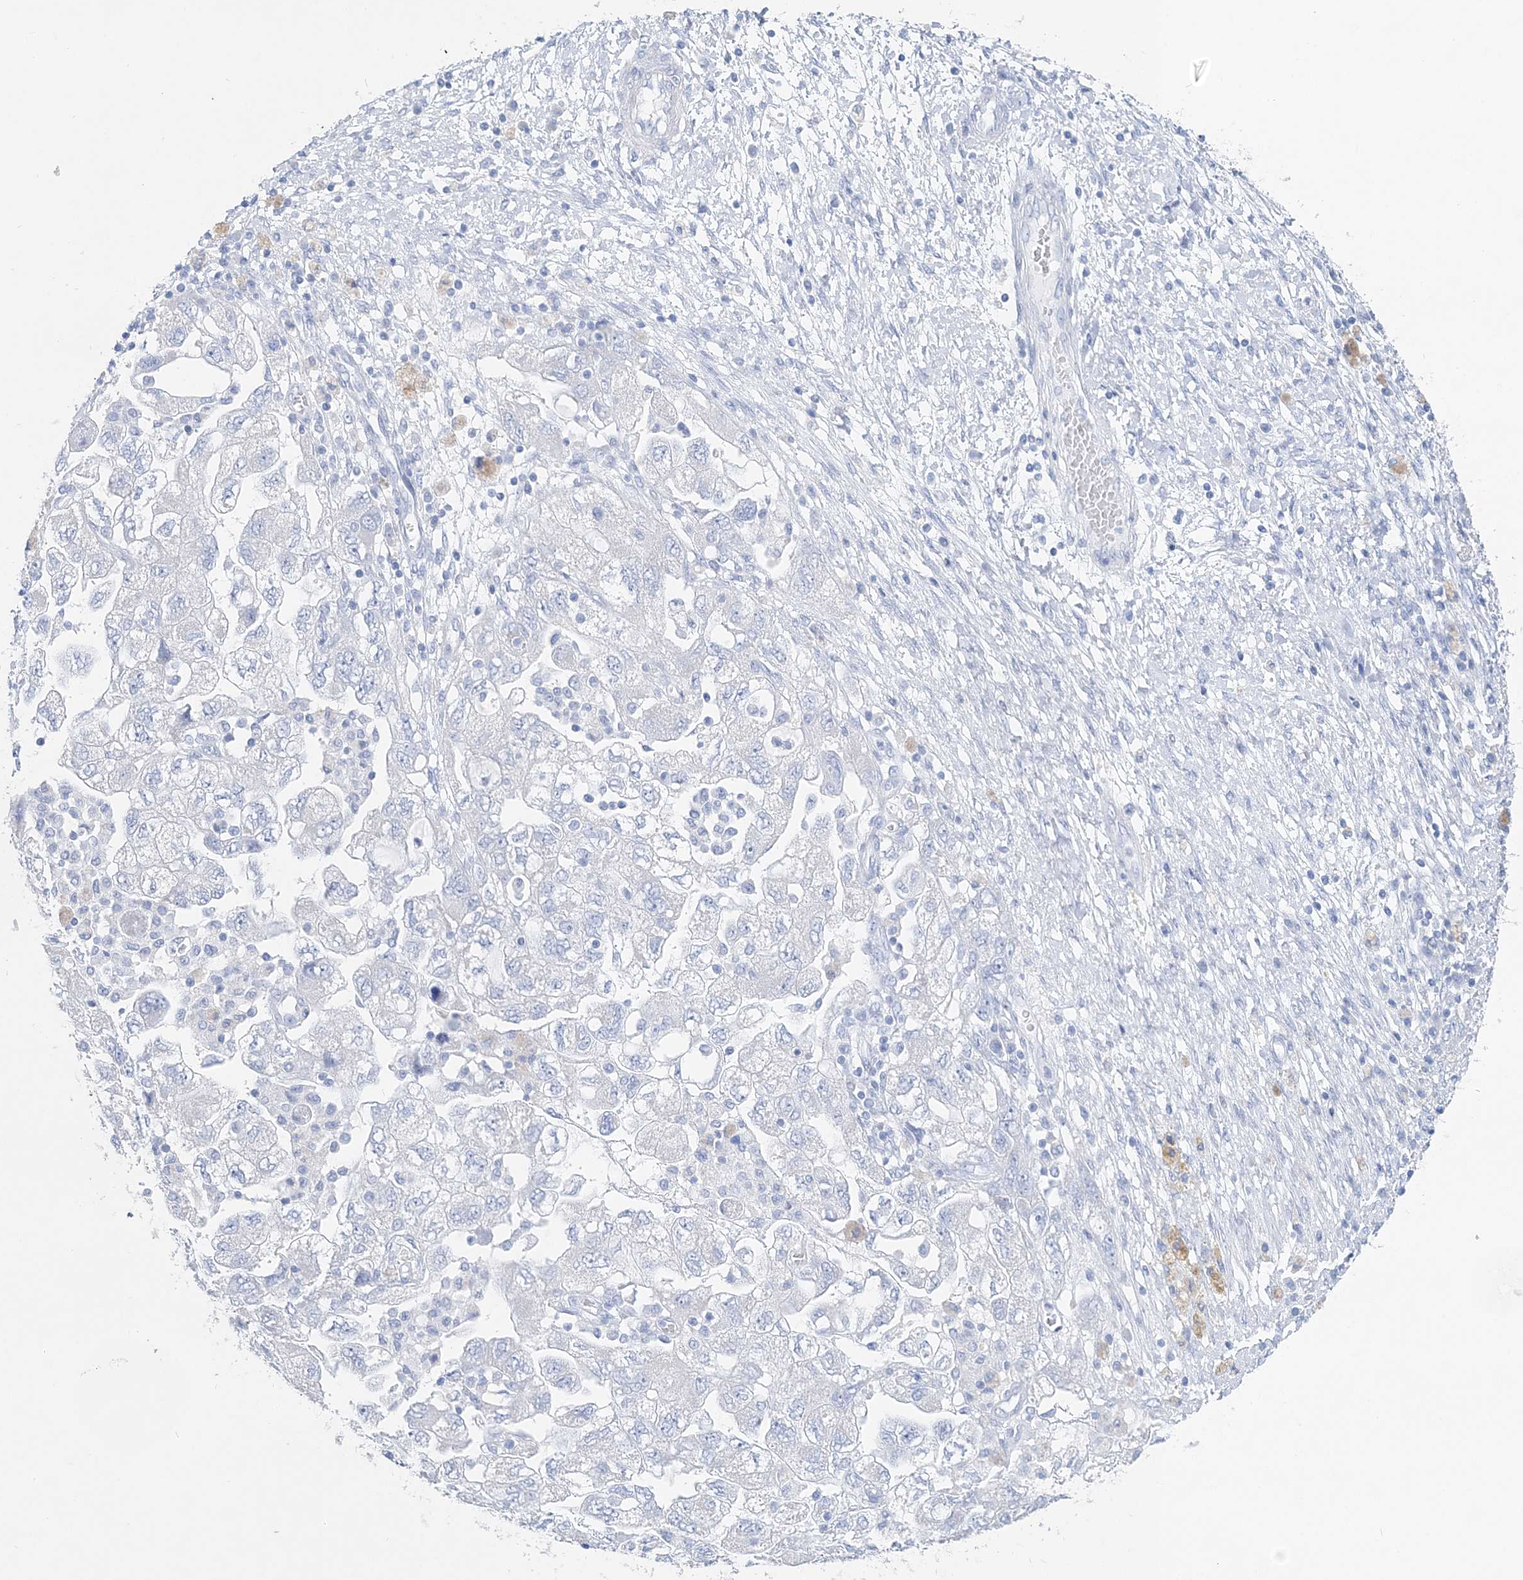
{"staining": {"intensity": "negative", "quantity": "none", "location": "none"}, "tissue": "ovarian cancer", "cell_type": "Tumor cells", "image_type": "cancer", "snomed": [{"axis": "morphology", "description": "Carcinoma, NOS"}, {"axis": "morphology", "description": "Cystadenocarcinoma, serous, NOS"}, {"axis": "topography", "description": "Ovary"}], "caption": "Immunohistochemical staining of human ovarian serous cystadenocarcinoma exhibits no significant positivity in tumor cells.", "gene": "TSPYL6", "patient": {"sex": "female", "age": 69}}